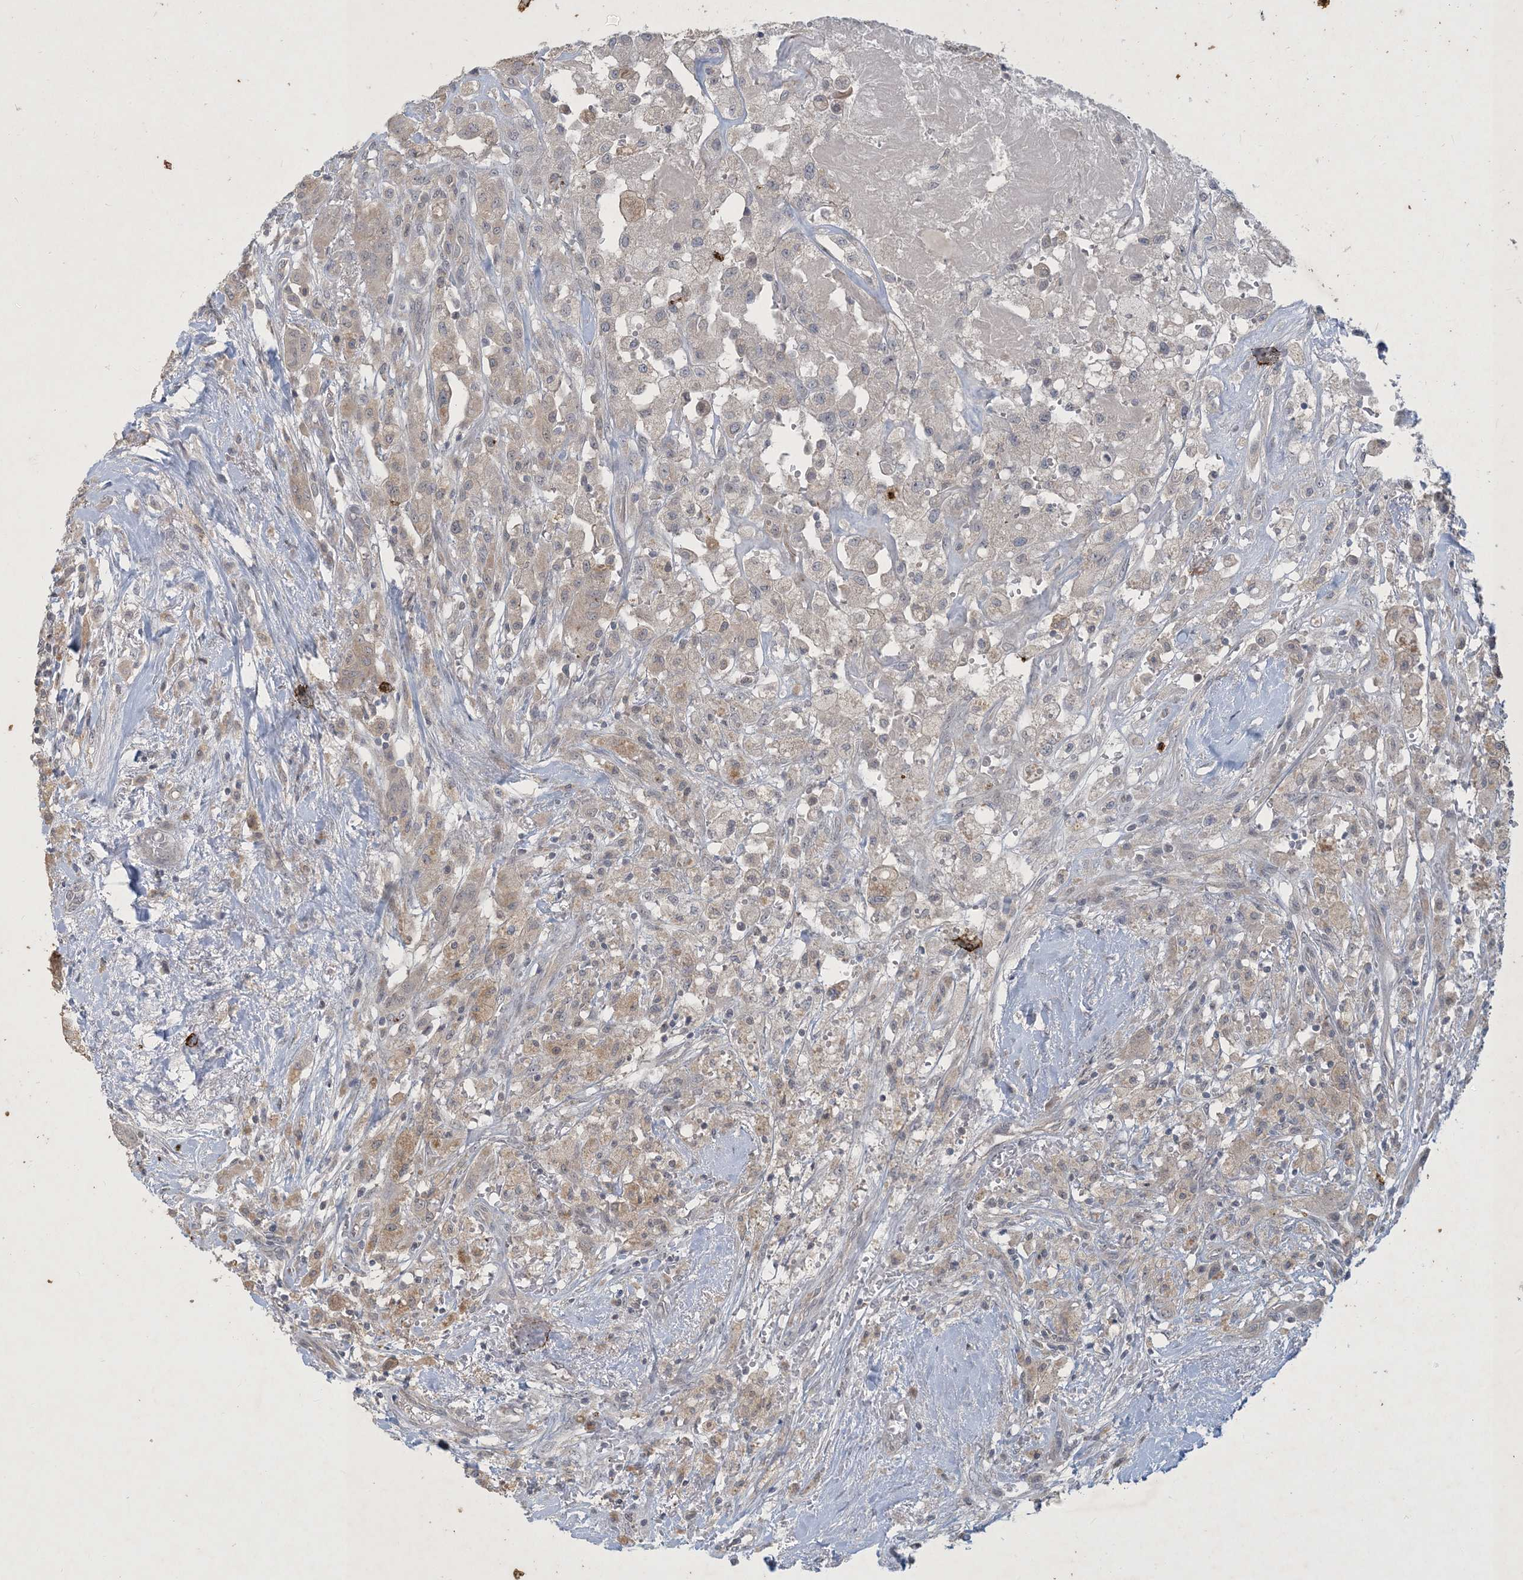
{"staining": {"intensity": "weak", "quantity": "25%-75%", "location": "cytoplasmic/membranous"}, "tissue": "thyroid cancer", "cell_type": "Tumor cells", "image_type": "cancer", "snomed": [{"axis": "morphology", "description": "Papillary adenocarcinoma, NOS"}, {"axis": "topography", "description": "Thyroid gland"}], "caption": "Human thyroid cancer stained for a protein (brown) reveals weak cytoplasmic/membranous positive staining in about 25%-75% of tumor cells.", "gene": "CDS1", "patient": {"sex": "female", "age": 59}}